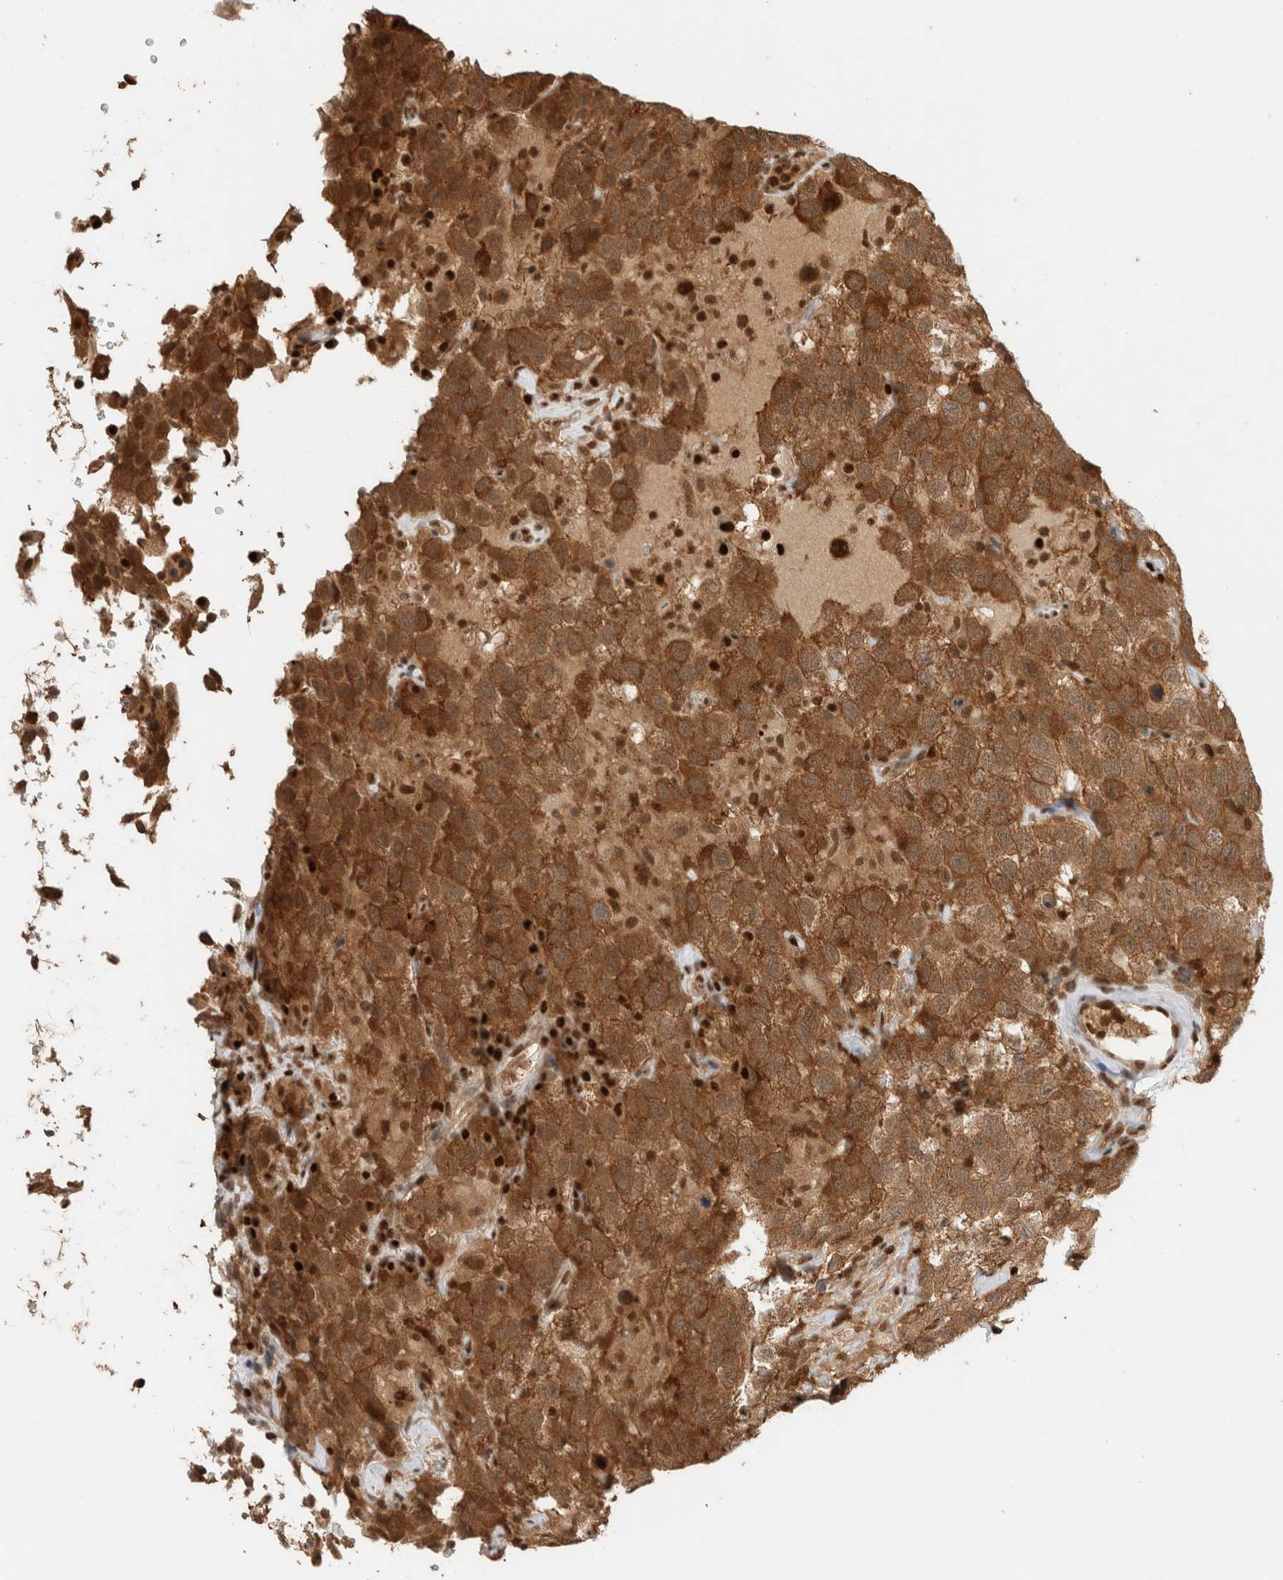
{"staining": {"intensity": "strong", "quantity": ">75%", "location": "cytoplasmic/membranous,nuclear"}, "tissue": "testis cancer", "cell_type": "Tumor cells", "image_type": "cancer", "snomed": [{"axis": "morphology", "description": "Seminoma, NOS"}, {"axis": "topography", "description": "Testis"}], "caption": "An image of human testis cancer (seminoma) stained for a protein reveals strong cytoplasmic/membranous and nuclear brown staining in tumor cells.", "gene": "SNRNP40", "patient": {"sex": "male", "age": 41}}